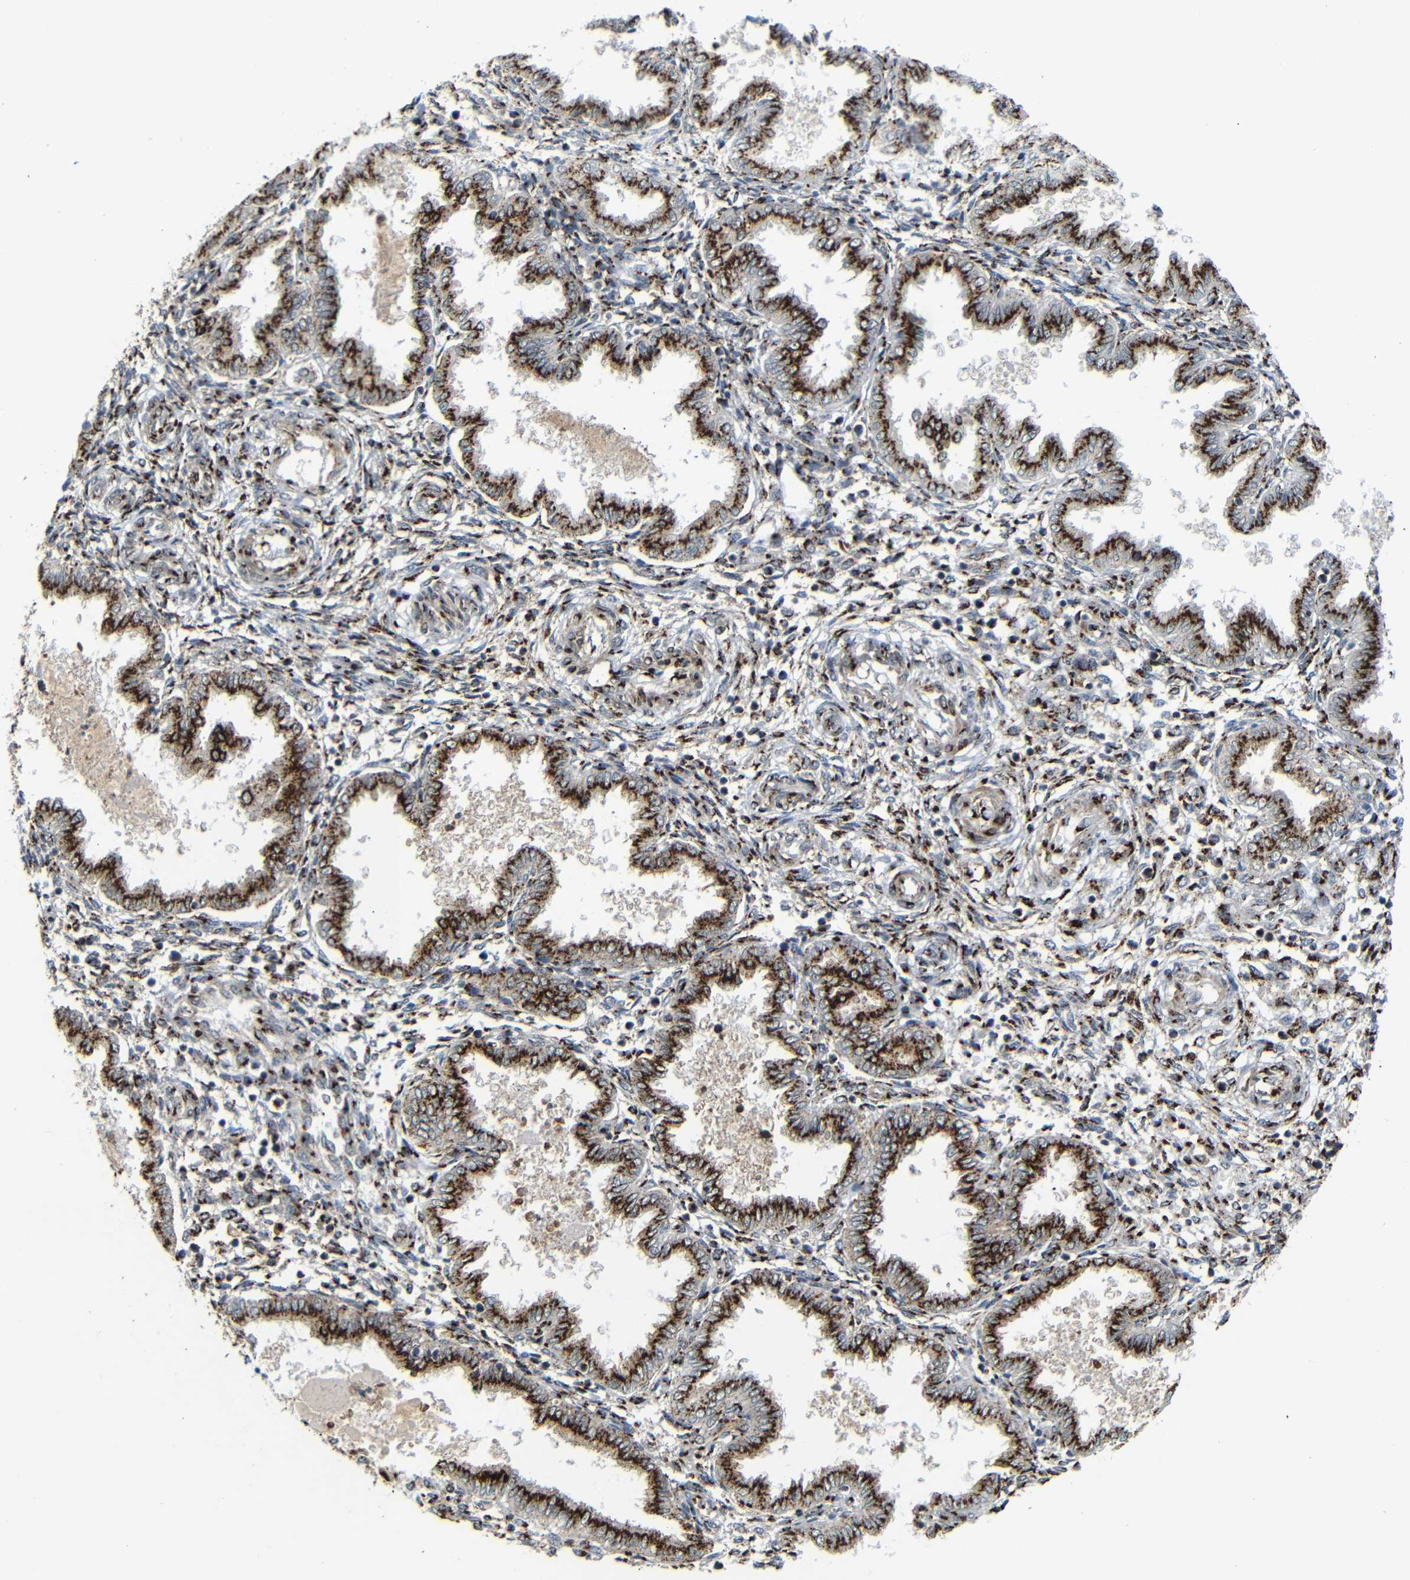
{"staining": {"intensity": "strong", "quantity": ">75%", "location": "cytoplasmic/membranous"}, "tissue": "endometrium", "cell_type": "Cells in endometrial stroma", "image_type": "normal", "snomed": [{"axis": "morphology", "description": "Normal tissue, NOS"}, {"axis": "topography", "description": "Endometrium"}], "caption": "Unremarkable endometrium exhibits strong cytoplasmic/membranous positivity in approximately >75% of cells in endometrial stroma, visualized by immunohistochemistry. (Brightfield microscopy of DAB IHC at high magnification).", "gene": "TGOLN2", "patient": {"sex": "female", "age": 33}}